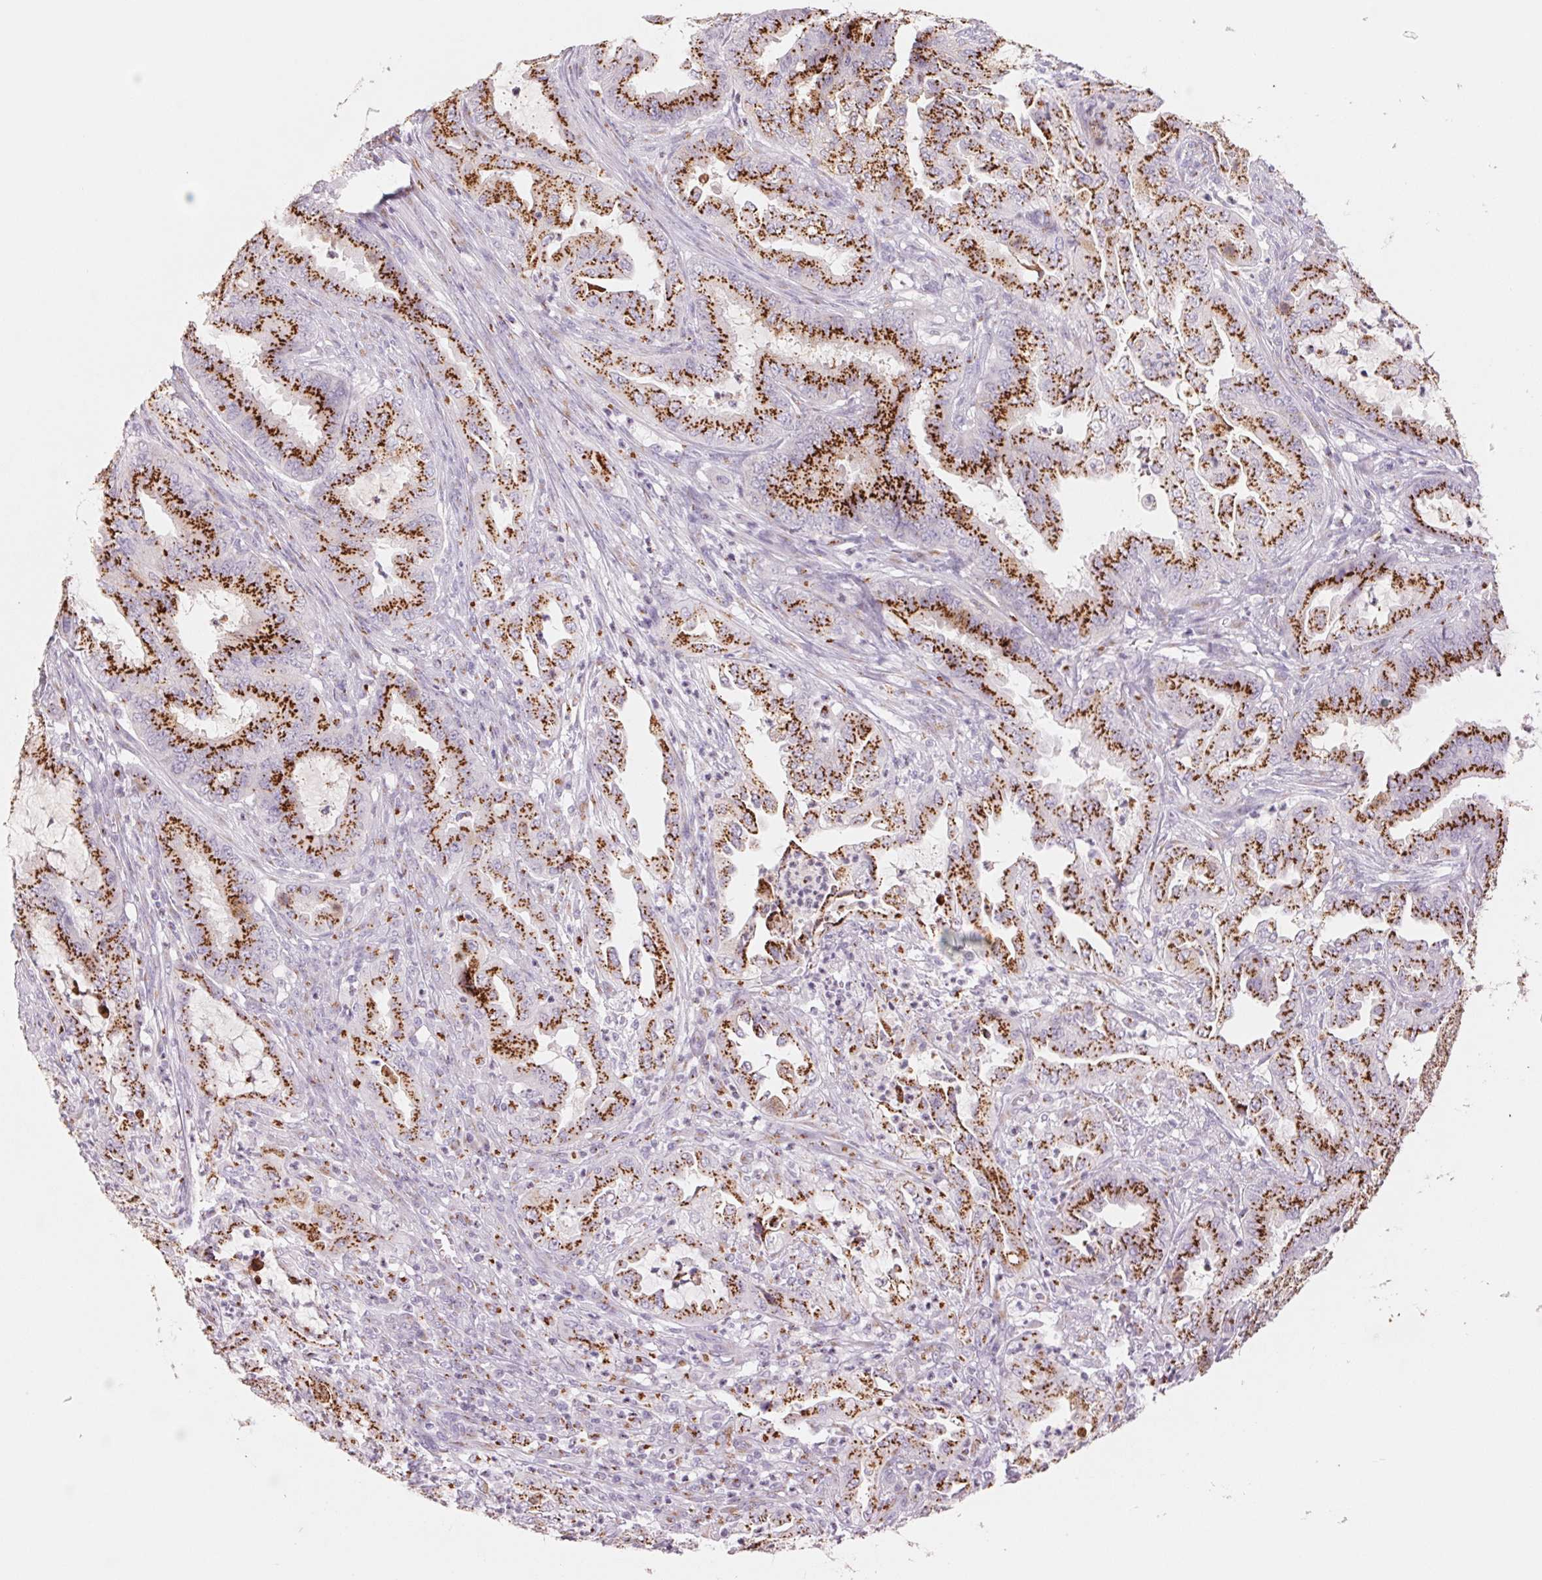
{"staining": {"intensity": "strong", "quantity": ">75%", "location": "cytoplasmic/membranous"}, "tissue": "endometrial cancer", "cell_type": "Tumor cells", "image_type": "cancer", "snomed": [{"axis": "morphology", "description": "Adenocarcinoma, NOS"}, {"axis": "topography", "description": "Endometrium"}], "caption": "This micrograph shows endometrial cancer (adenocarcinoma) stained with immunohistochemistry to label a protein in brown. The cytoplasmic/membranous of tumor cells show strong positivity for the protein. Nuclei are counter-stained blue.", "gene": "GALNT7", "patient": {"sex": "female", "age": 51}}